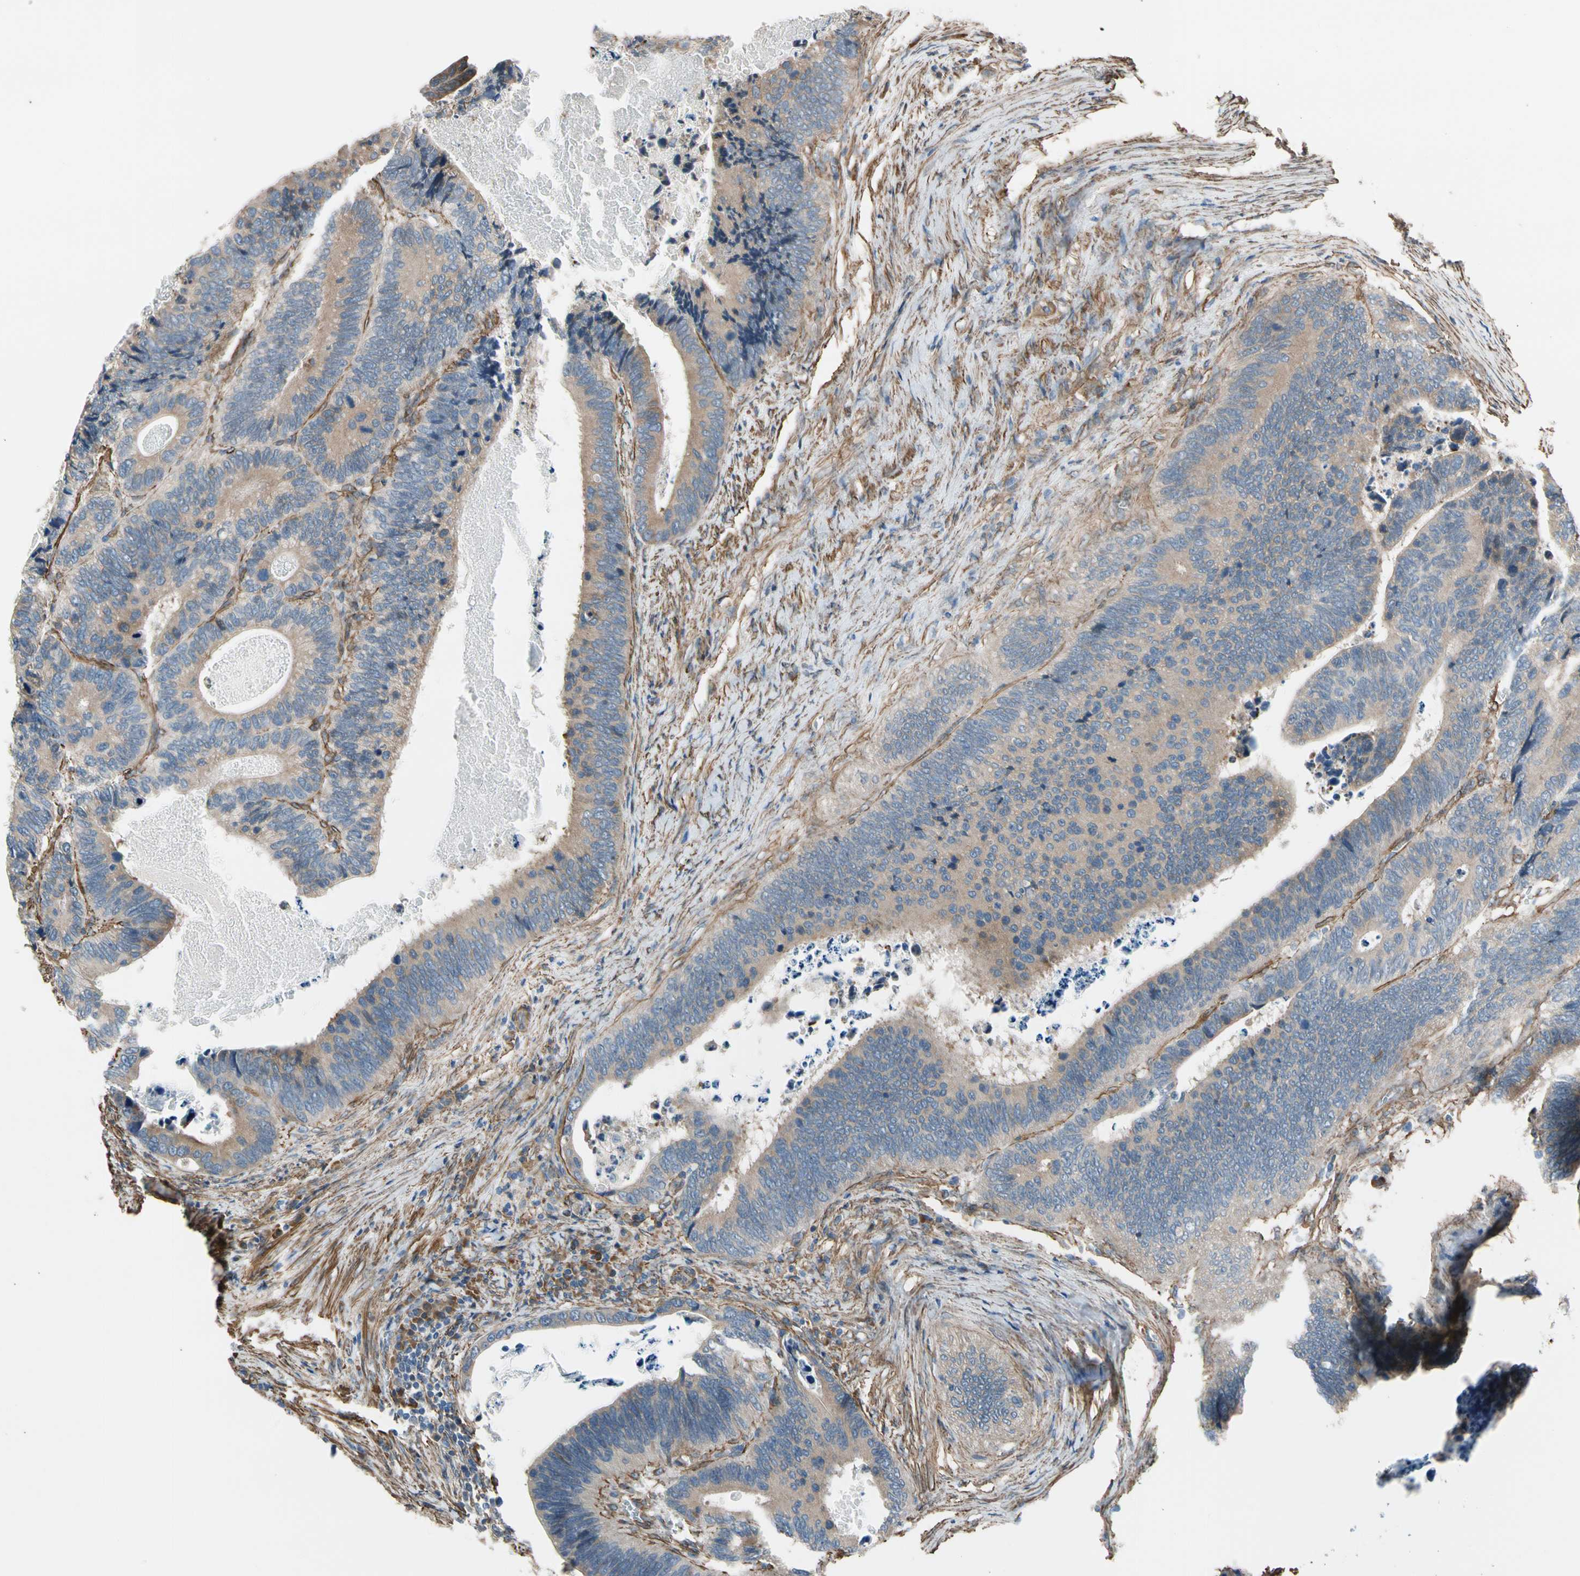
{"staining": {"intensity": "moderate", "quantity": ">75%", "location": "cytoplasmic/membranous"}, "tissue": "colorectal cancer", "cell_type": "Tumor cells", "image_type": "cancer", "snomed": [{"axis": "morphology", "description": "Adenocarcinoma, NOS"}, {"axis": "topography", "description": "Colon"}], "caption": "An image showing moderate cytoplasmic/membranous expression in approximately >75% of tumor cells in colorectal adenocarcinoma, as visualized by brown immunohistochemical staining.", "gene": "LIMK2", "patient": {"sex": "male", "age": 72}}